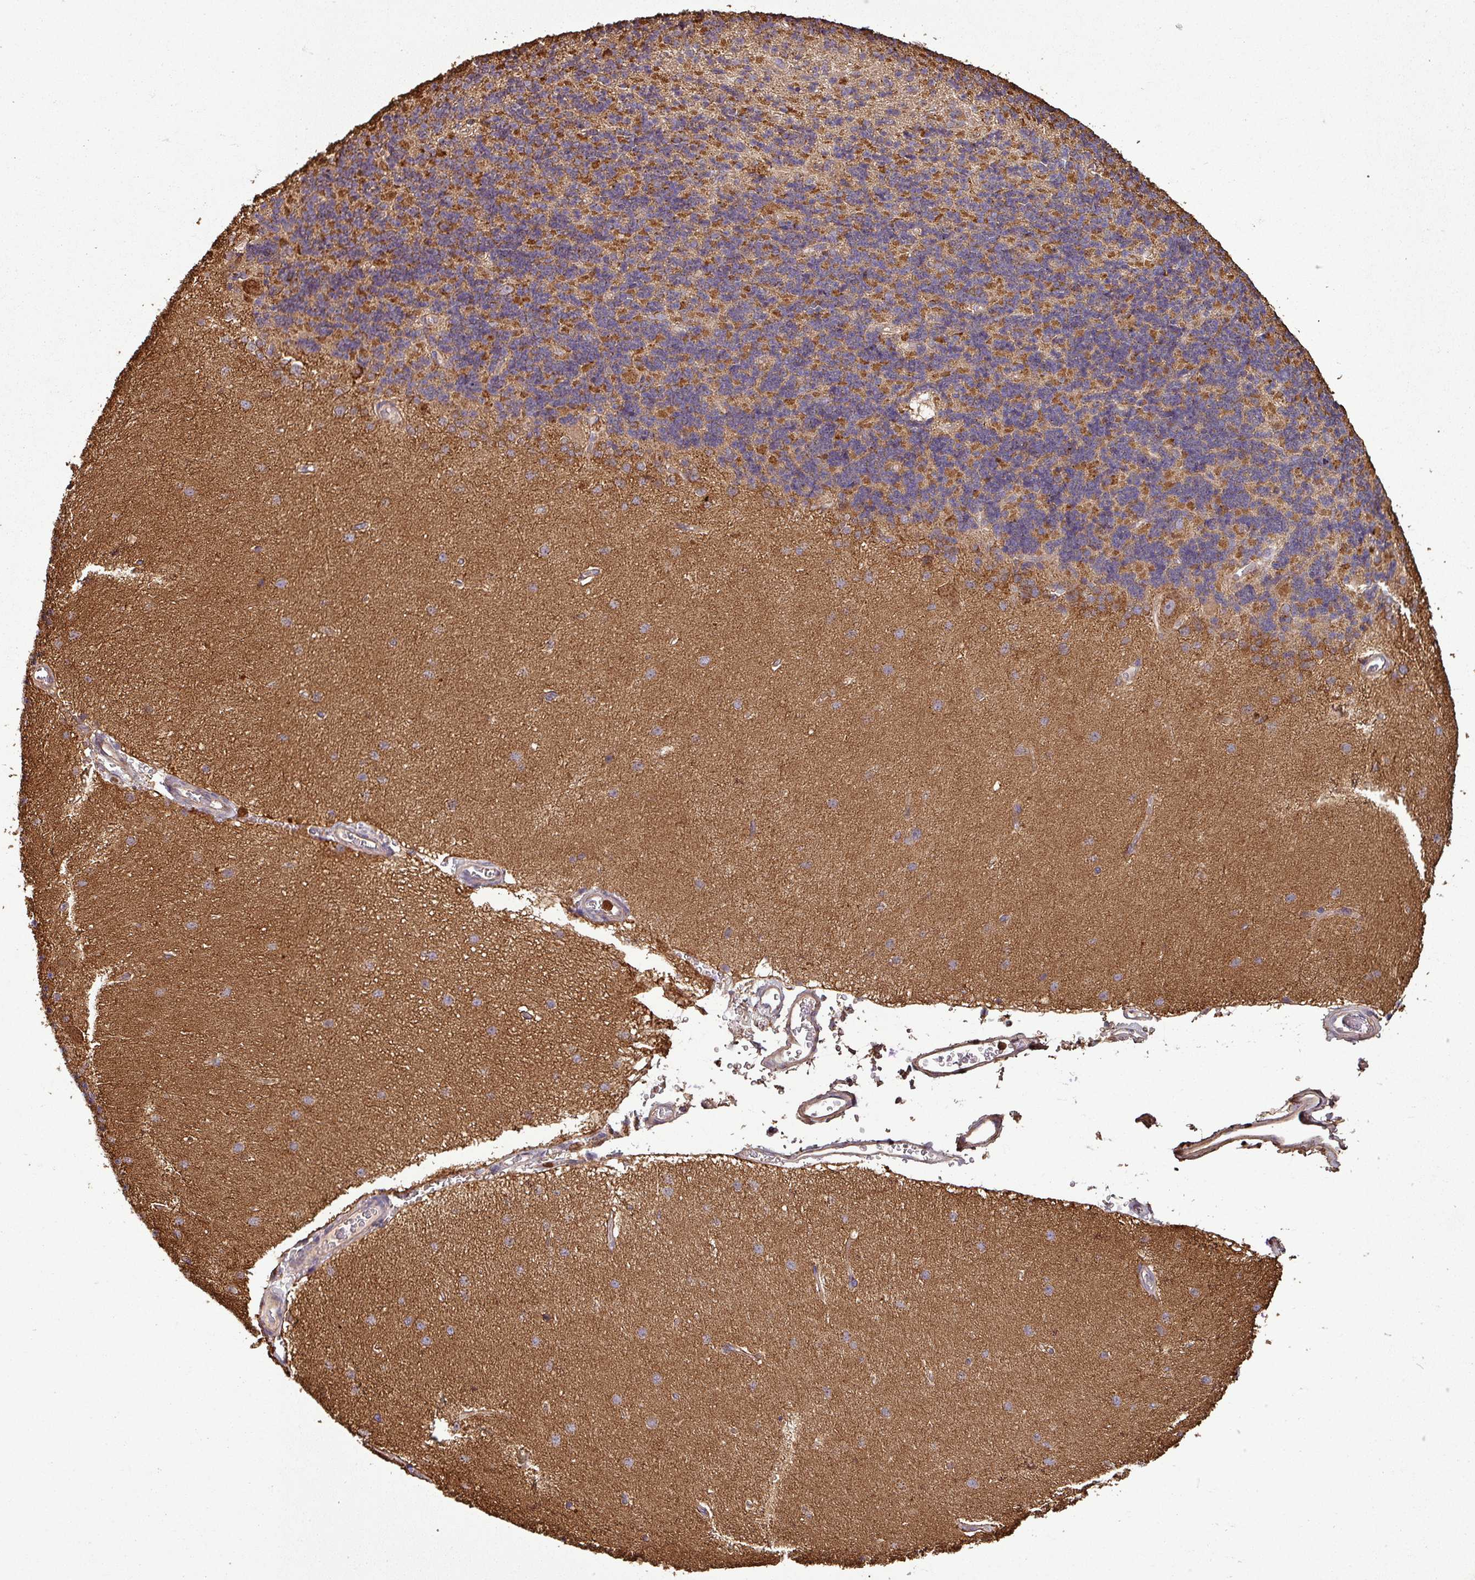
{"staining": {"intensity": "strong", "quantity": "25%-75%", "location": "cytoplasmic/membranous"}, "tissue": "cerebellum", "cell_type": "Cells in granular layer", "image_type": "normal", "snomed": [{"axis": "morphology", "description": "Normal tissue, NOS"}, {"axis": "topography", "description": "Cerebellum"}], "caption": "Immunohistochemical staining of normal human cerebellum demonstrates 25%-75% levels of strong cytoplasmic/membranous protein staining in about 25%-75% of cells in granular layer.", "gene": "PLEKHM1", "patient": {"sex": "female", "age": 29}}